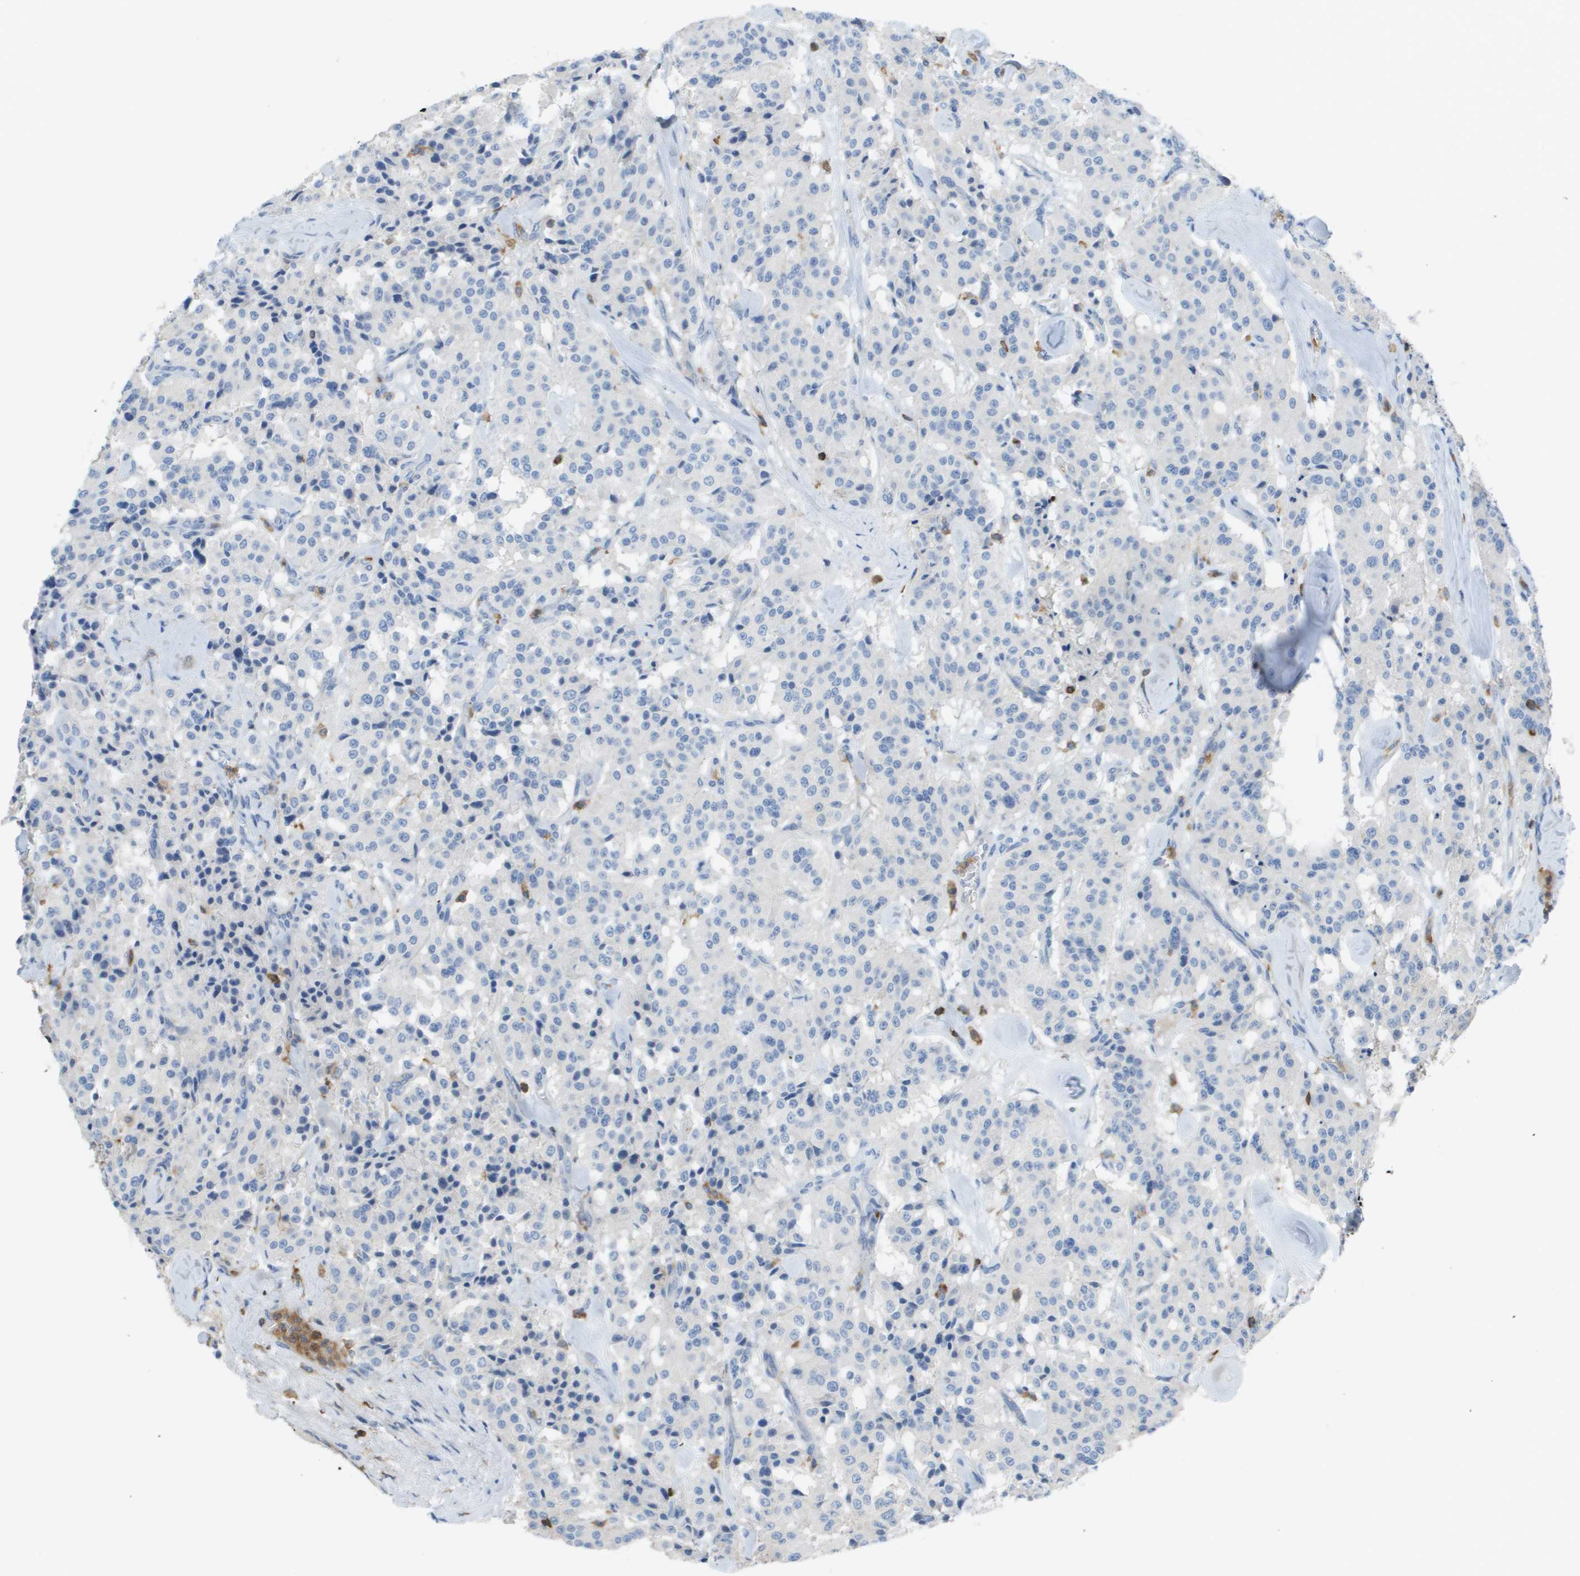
{"staining": {"intensity": "negative", "quantity": "none", "location": "none"}, "tissue": "carcinoid", "cell_type": "Tumor cells", "image_type": "cancer", "snomed": [{"axis": "morphology", "description": "Carcinoid, malignant, NOS"}, {"axis": "topography", "description": "Lung"}], "caption": "A micrograph of carcinoid stained for a protein displays no brown staining in tumor cells.", "gene": "APBB1IP", "patient": {"sex": "male", "age": 30}}